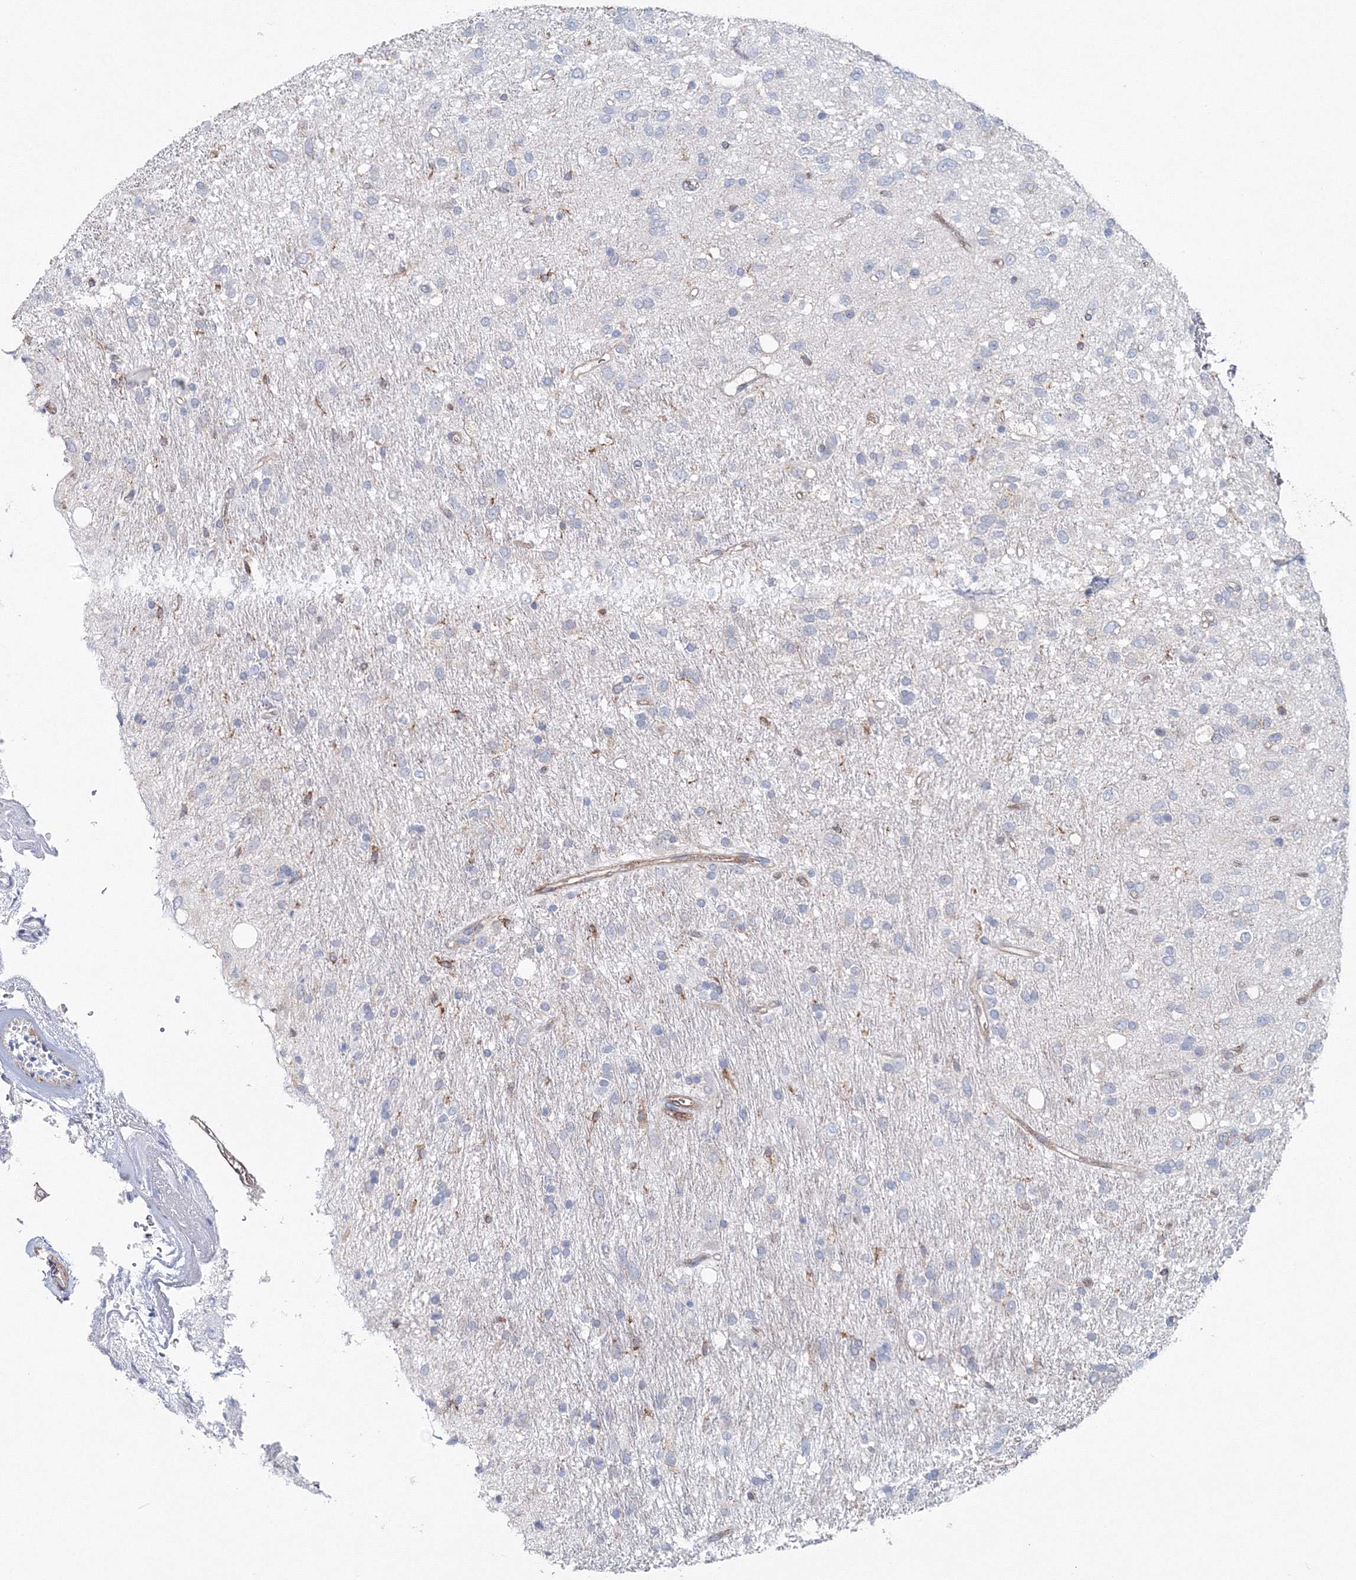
{"staining": {"intensity": "negative", "quantity": "none", "location": "none"}, "tissue": "glioma", "cell_type": "Tumor cells", "image_type": "cancer", "snomed": [{"axis": "morphology", "description": "Glioma, malignant, Low grade"}, {"axis": "topography", "description": "Brain"}], "caption": "An image of human glioma is negative for staining in tumor cells. (Immunohistochemistry, brightfield microscopy, high magnification).", "gene": "GGA2", "patient": {"sex": "male", "age": 77}}